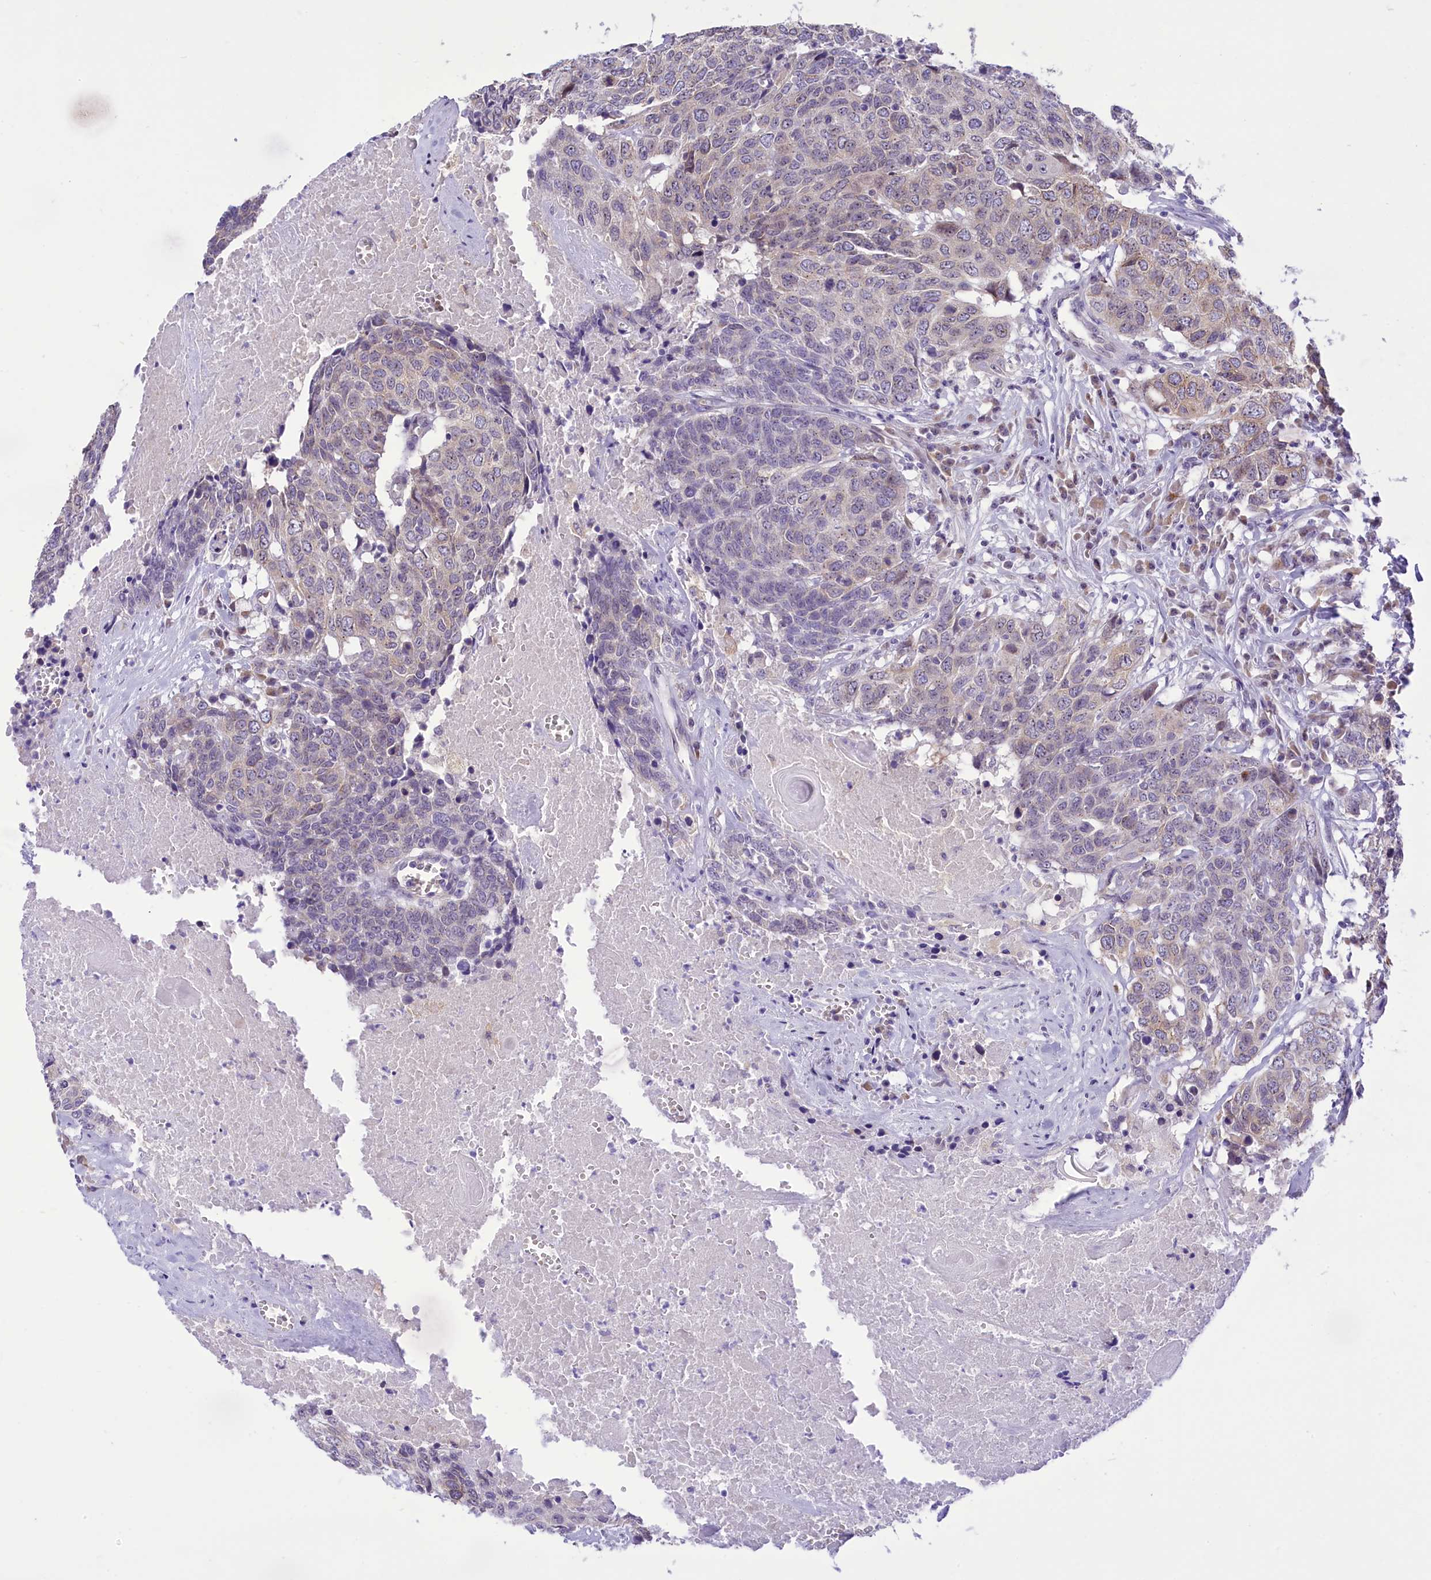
{"staining": {"intensity": "weak", "quantity": "<25%", "location": "cytoplasmic/membranous"}, "tissue": "head and neck cancer", "cell_type": "Tumor cells", "image_type": "cancer", "snomed": [{"axis": "morphology", "description": "Squamous cell carcinoma, NOS"}, {"axis": "topography", "description": "Head-Neck"}], "caption": "Immunohistochemistry image of human head and neck squamous cell carcinoma stained for a protein (brown), which shows no expression in tumor cells.", "gene": "DCAF16", "patient": {"sex": "male", "age": 66}}